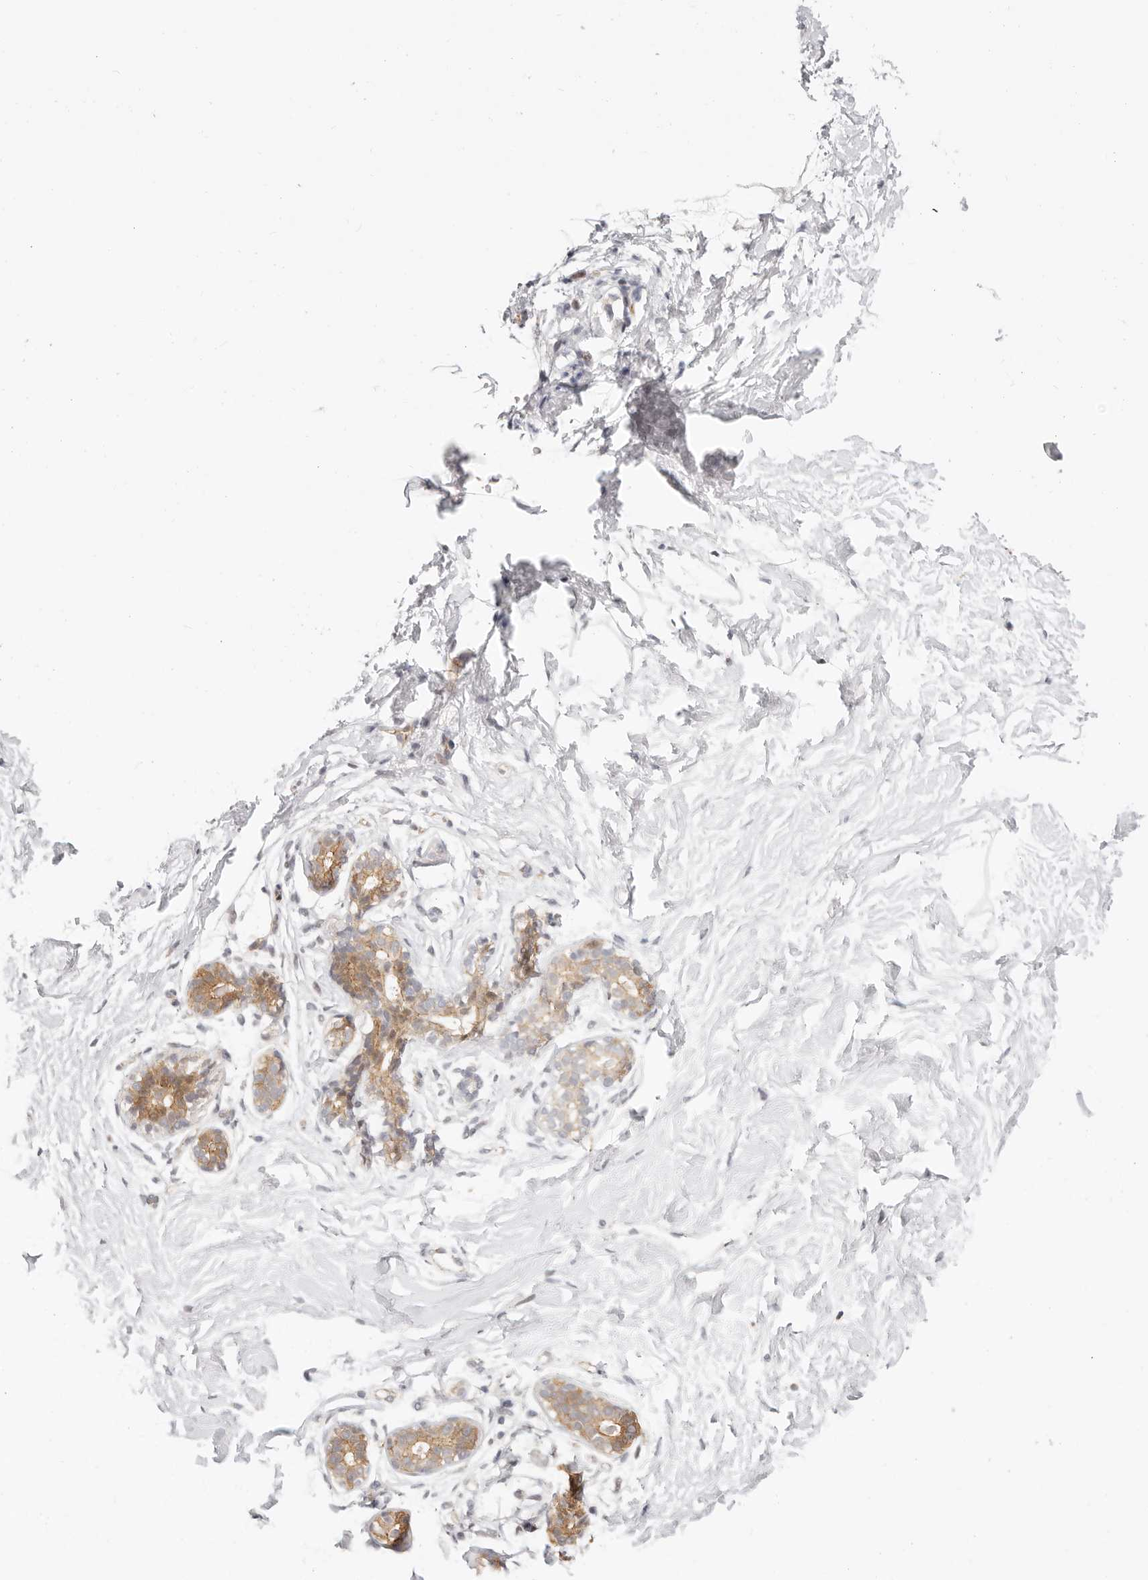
{"staining": {"intensity": "negative", "quantity": "none", "location": "none"}, "tissue": "breast", "cell_type": "Adipocytes", "image_type": "normal", "snomed": [{"axis": "morphology", "description": "Normal tissue, NOS"}, {"axis": "morphology", "description": "Adenoma, NOS"}, {"axis": "topography", "description": "Breast"}], "caption": "Immunohistochemical staining of unremarkable human breast exhibits no significant staining in adipocytes. Nuclei are stained in blue.", "gene": "AFDN", "patient": {"sex": "female", "age": 23}}